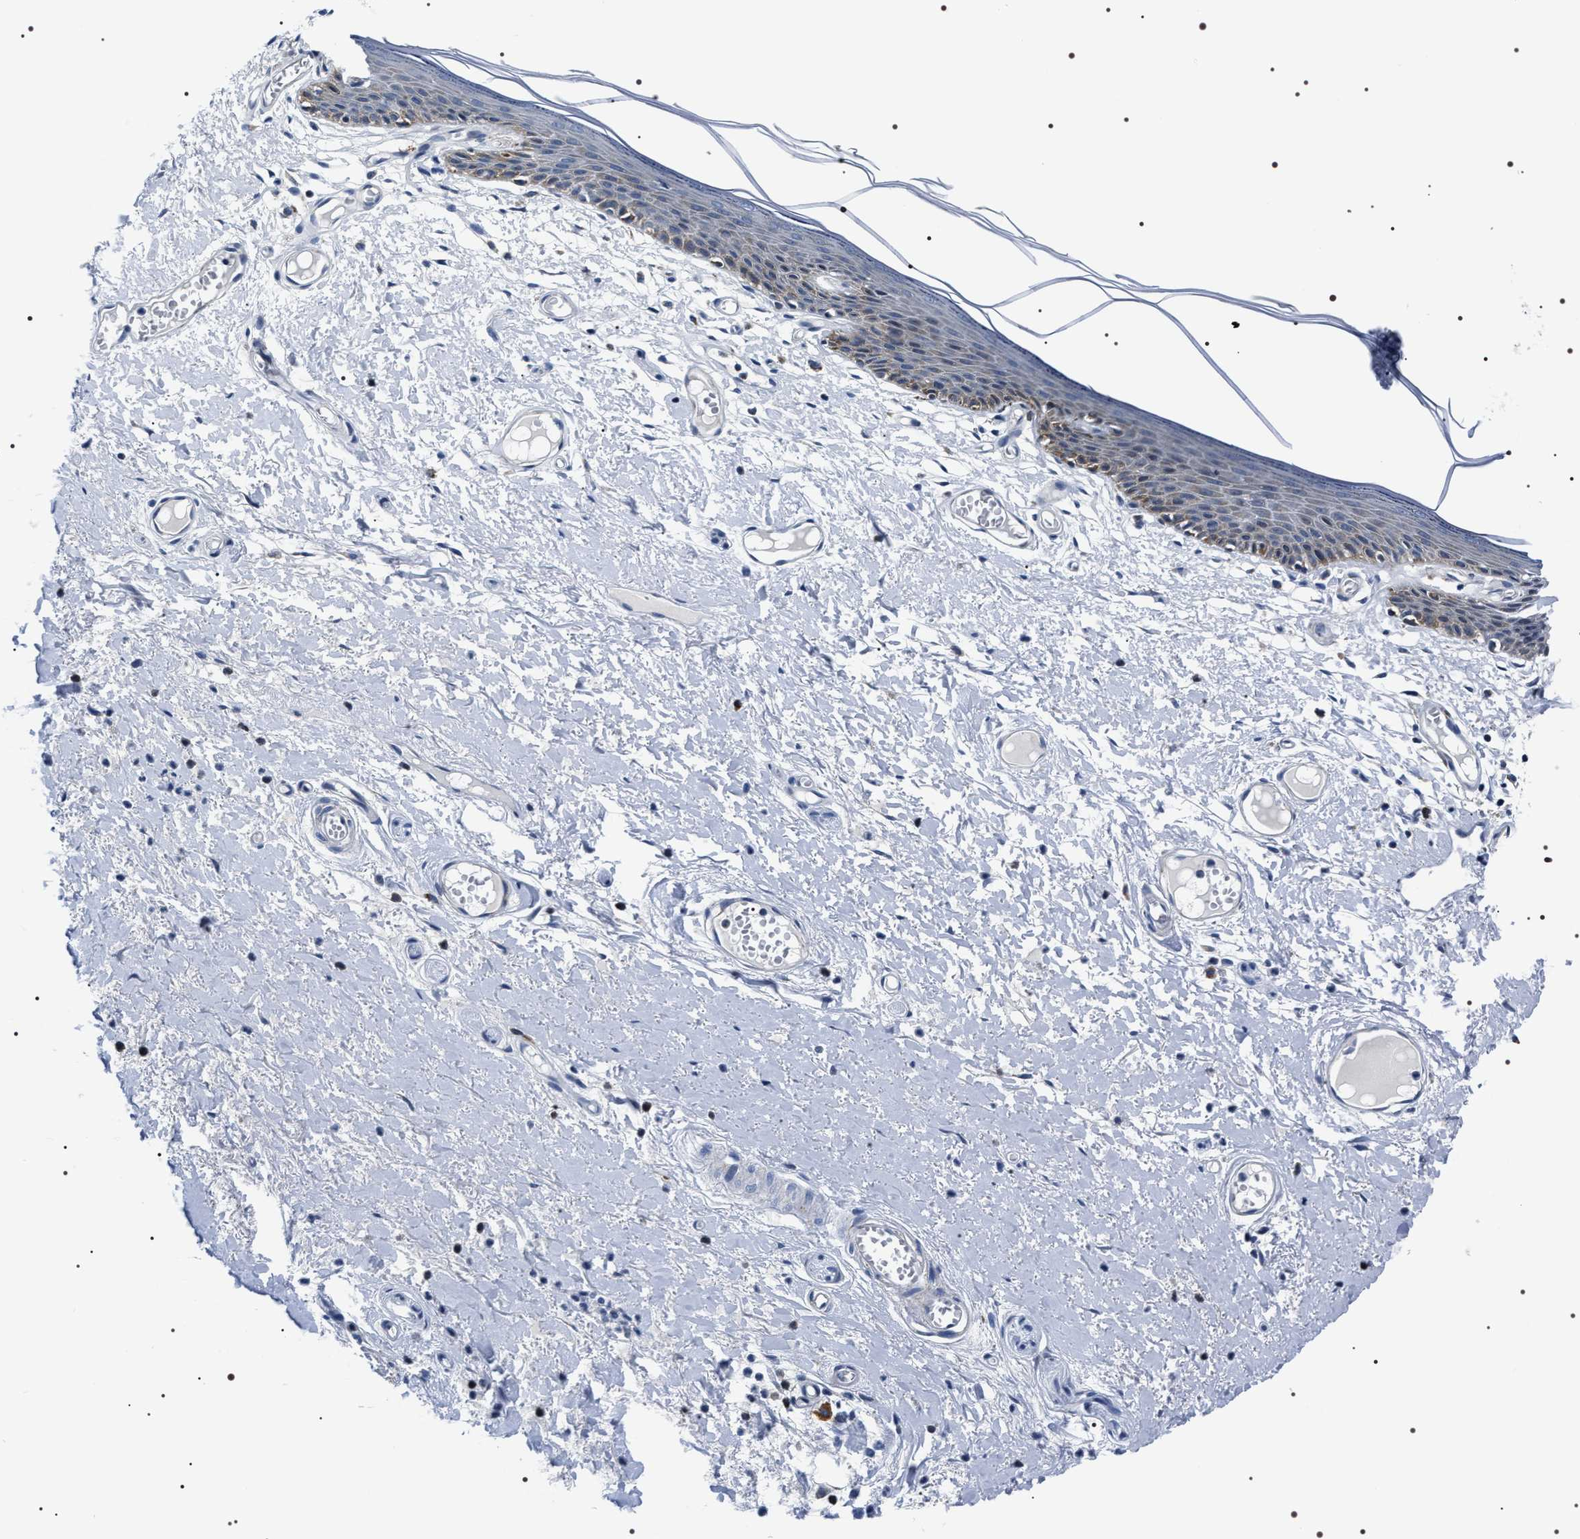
{"staining": {"intensity": "moderate", "quantity": "25%-75%", "location": "cytoplasmic/membranous"}, "tissue": "skin", "cell_type": "Epidermal cells", "image_type": "normal", "snomed": [{"axis": "morphology", "description": "Normal tissue, NOS"}, {"axis": "topography", "description": "Vulva"}], "caption": "A high-resolution image shows IHC staining of benign skin, which demonstrates moderate cytoplasmic/membranous positivity in approximately 25%-75% of epidermal cells. The staining was performed using DAB to visualize the protein expression in brown, while the nuclei were stained in blue with hematoxylin (Magnification: 20x).", "gene": "NTMT1", "patient": {"sex": "female", "age": 54}}